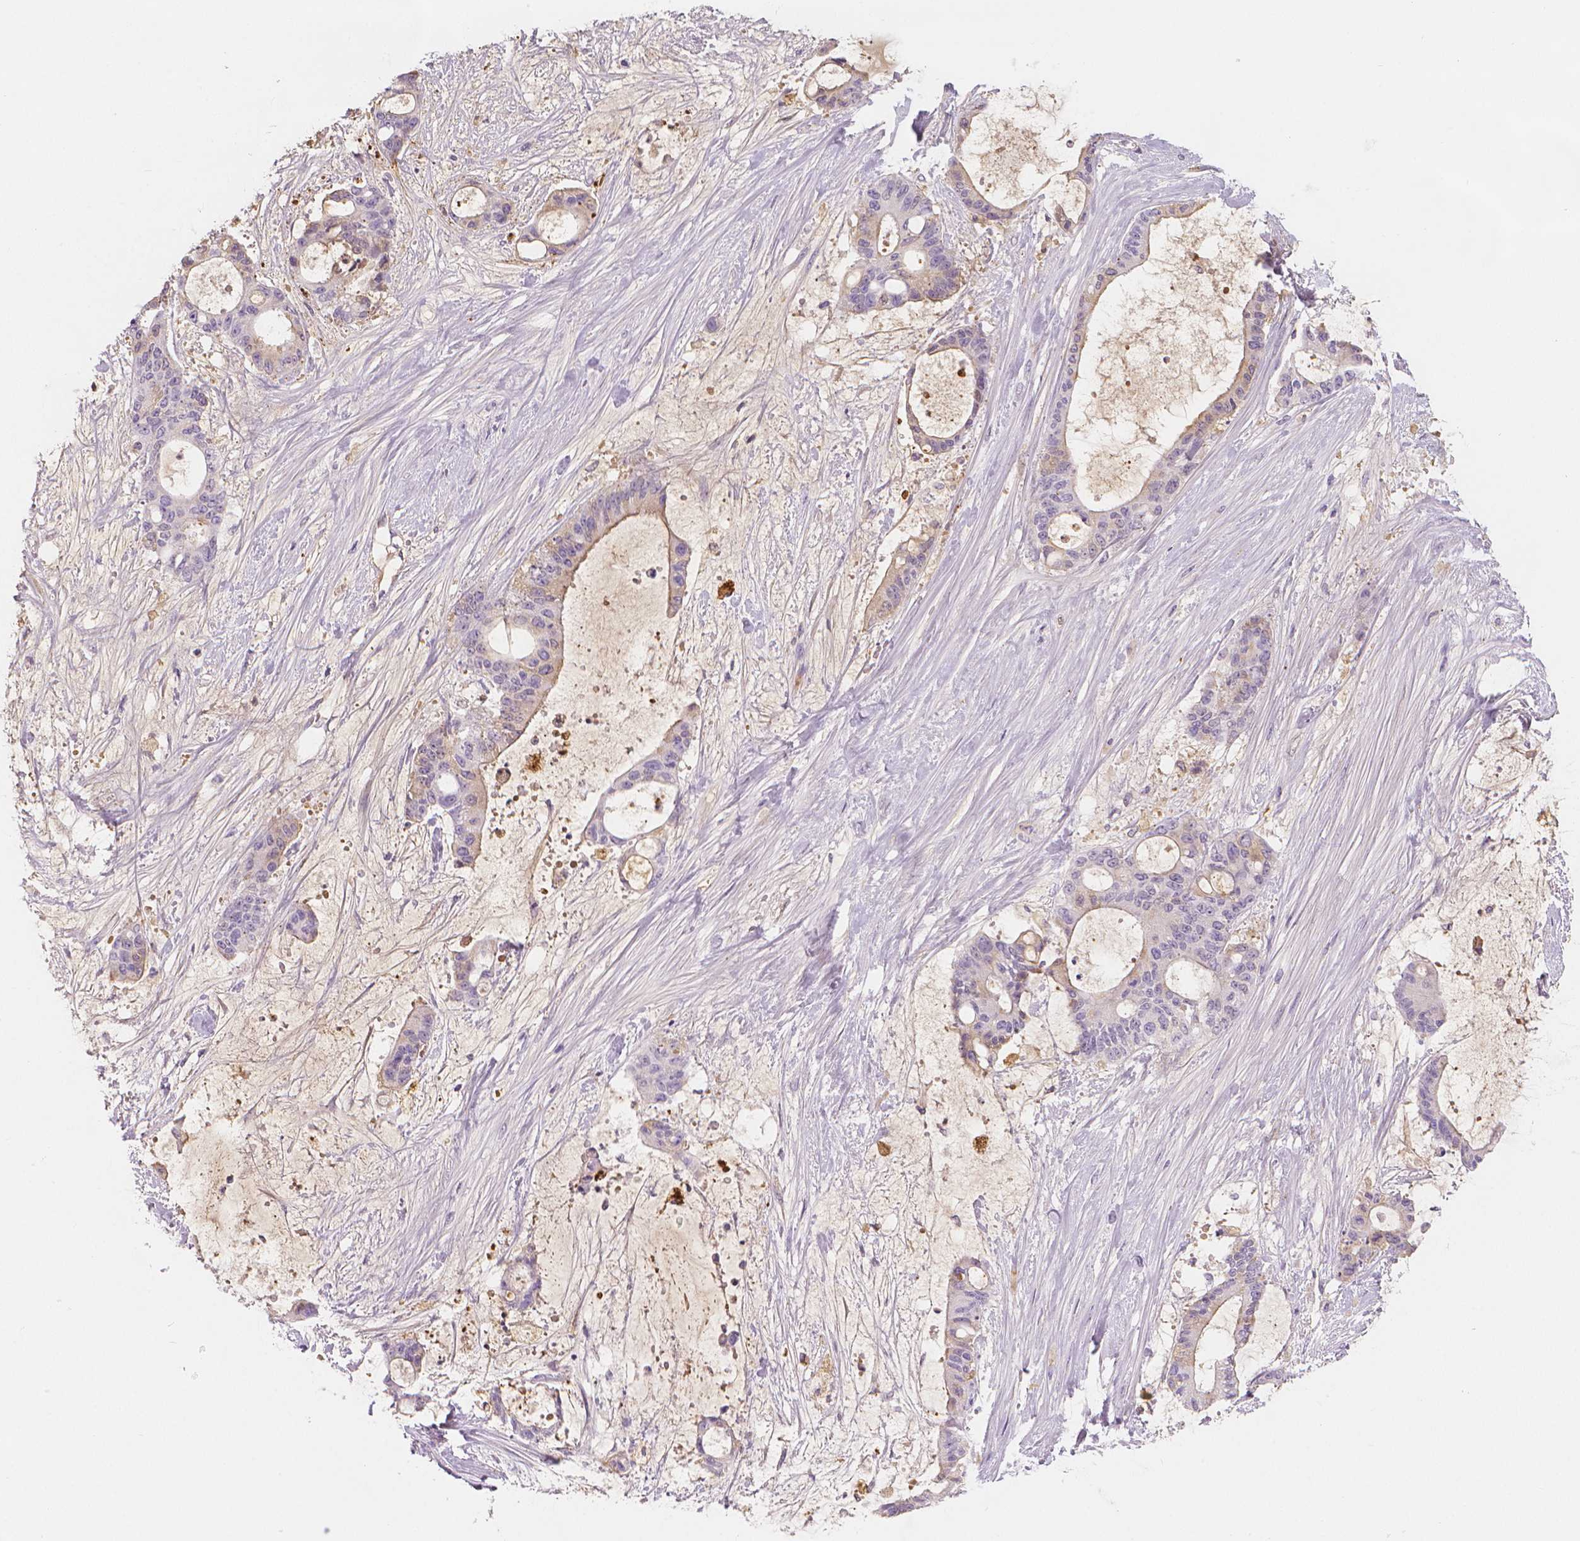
{"staining": {"intensity": "weak", "quantity": "<25%", "location": "cytoplasmic/membranous"}, "tissue": "liver cancer", "cell_type": "Tumor cells", "image_type": "cancer", "snomed": [{"axis": "morphology", "description": "Normal tissue, NOS"}, {"axis": "morphology", "description": "Cholangiocarcinoma"}, {"axis": "topography", "description": "Liver"}, {"axis": "topography", "description": "Peripheral nerve tissue"}], "caption": "A micrograph of liver cancer stained for a protein shows no brown staining in tumor cells.", "gene": "APOA4", "patient": {"sex": "female", "age": 73}}